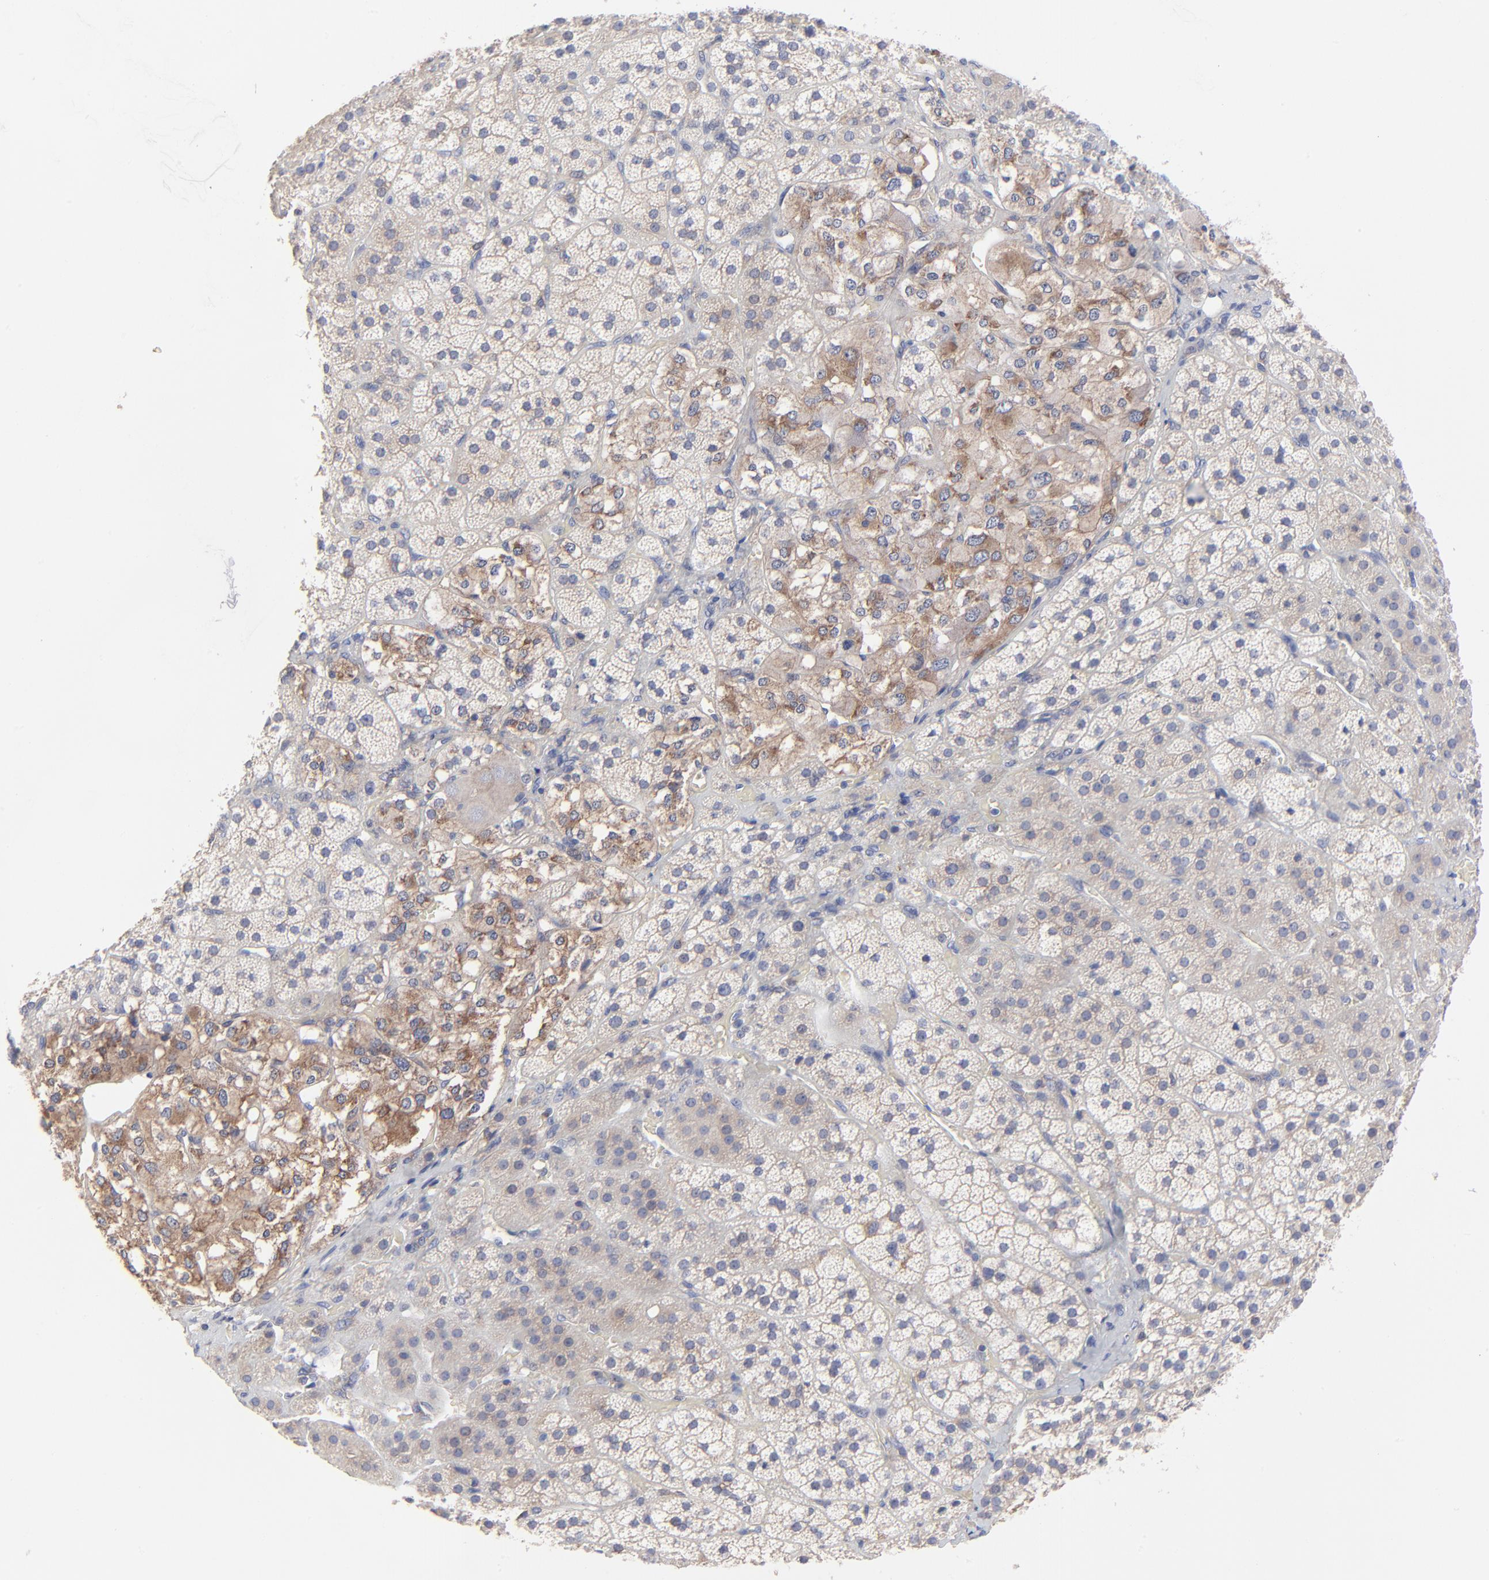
{"staining": {"intensity": "weak", "quantity": "<25%", "location": "cytoplasmic/membranous"}, "tissue": "adrenal gland", "cell_type": "Glandular cells", "image_type": "normal", "snomed": [{"axis": "morphology", "description": "Normal tissue, NOS"}, {"axis": "topography", "description": "Adrenal gland"}], "caption": "Adrenal gland stained for a protein using immunohistochemistry demonstrates no staining glandular cells.", "gene": "PPFIBP2", "patient": {"sex": "female", "age": 44}}